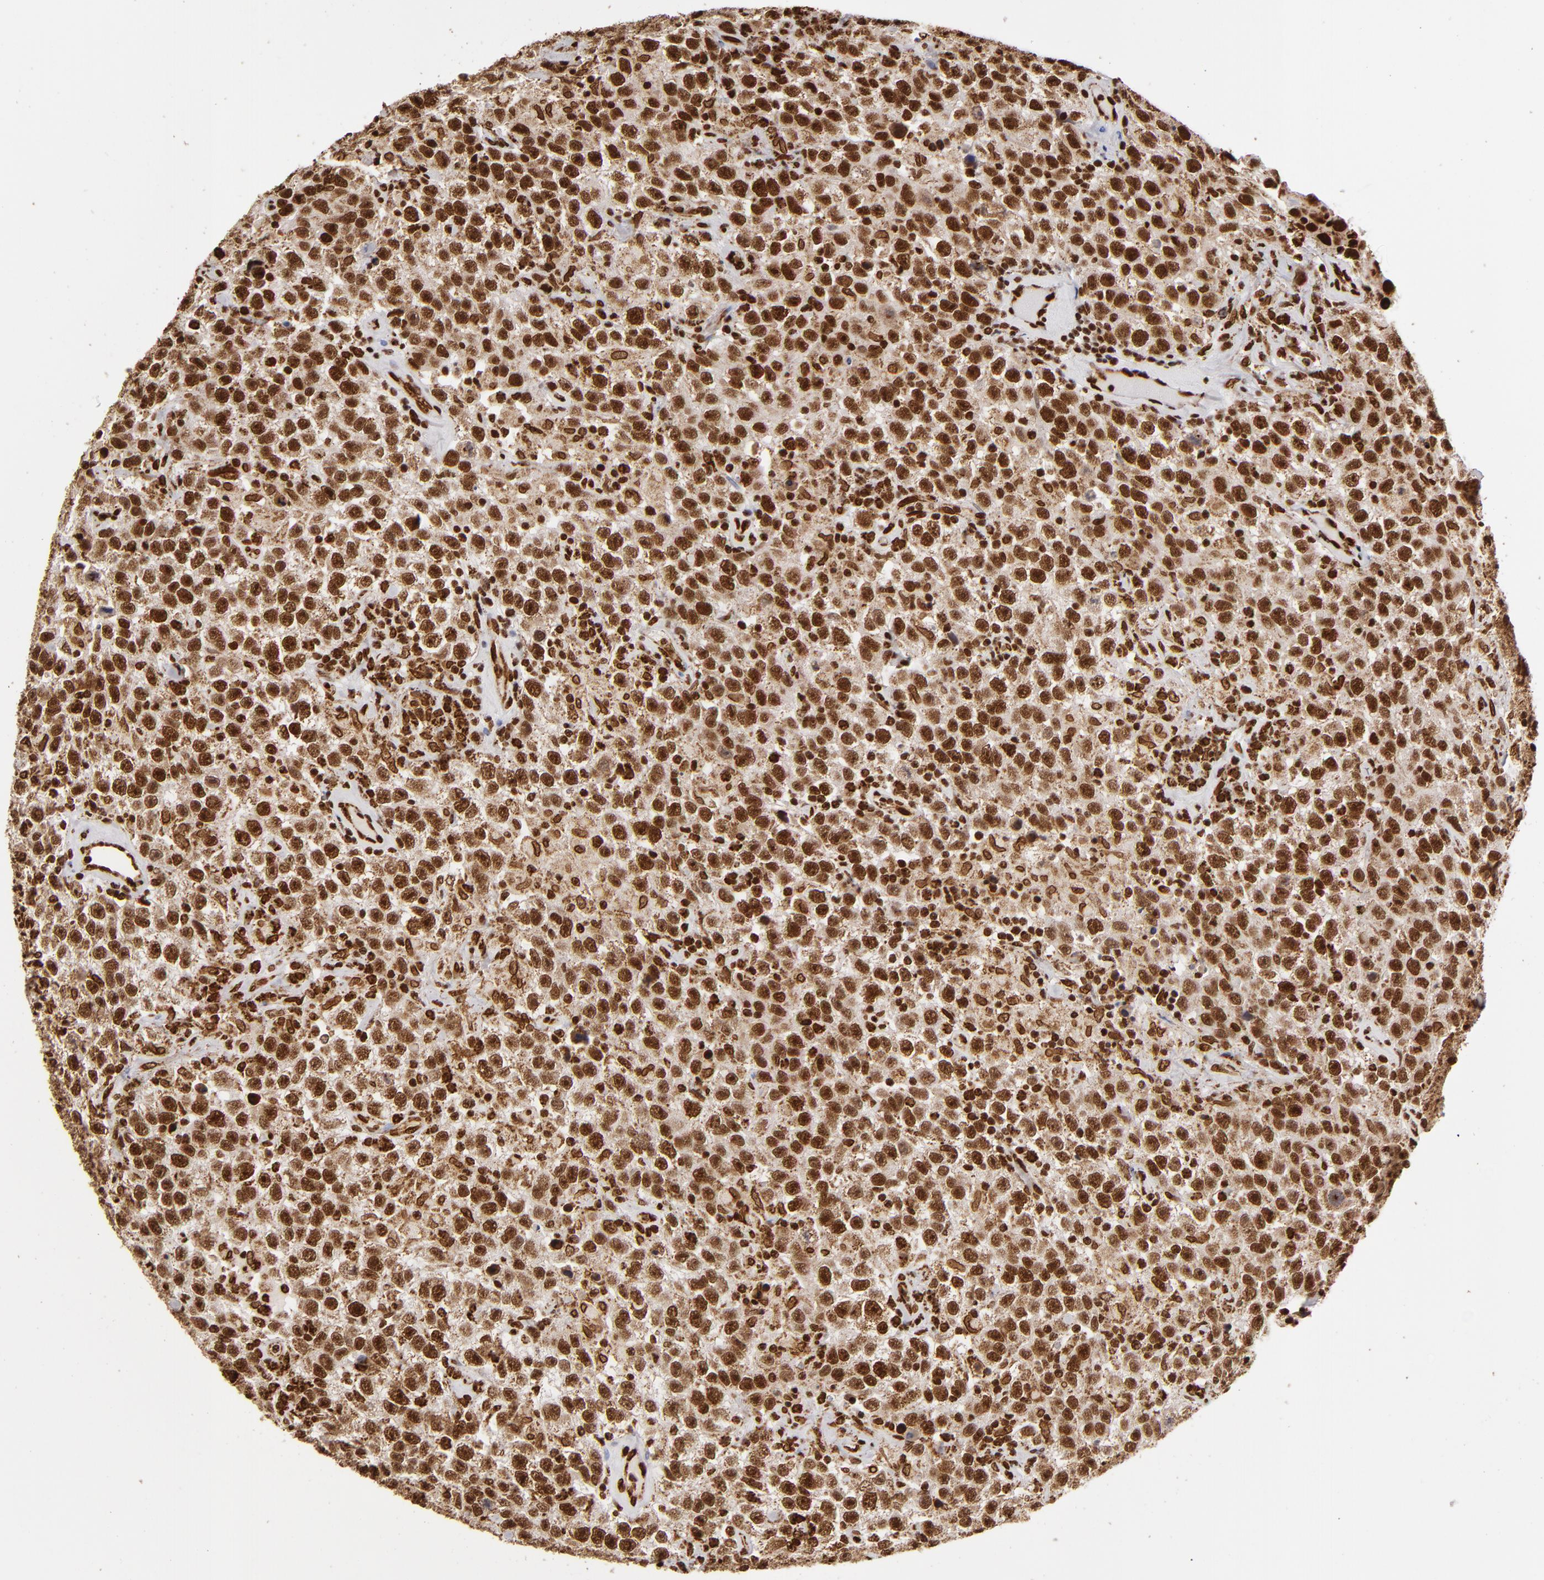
{"staining": {"intensity": "strong", "quantity": ">75%", "location": "cytoplasmic/membranous,nuclear"}, "tissue": "testis cancer", "cell_type": "Tumor cells", "image_type": "cancer", "snomed": [{"axis": "morphology", "description": "Seminoma, NOS"}, {"axis": "topography", "description": "Testis"}], "caption": "A high-resolution histopathology image shows IHC staining of seminoma (testis), which exhibits strong cytoplasmic/membranous and nuclear staining in approximately >75% of tumor cells. The staining was performed using DAB, with brown indicating positive protein expression. Nuclei are stained blue with hematoxylin.", "gene": "CUL3", "patient": {"sex": "male", "age": 41}}